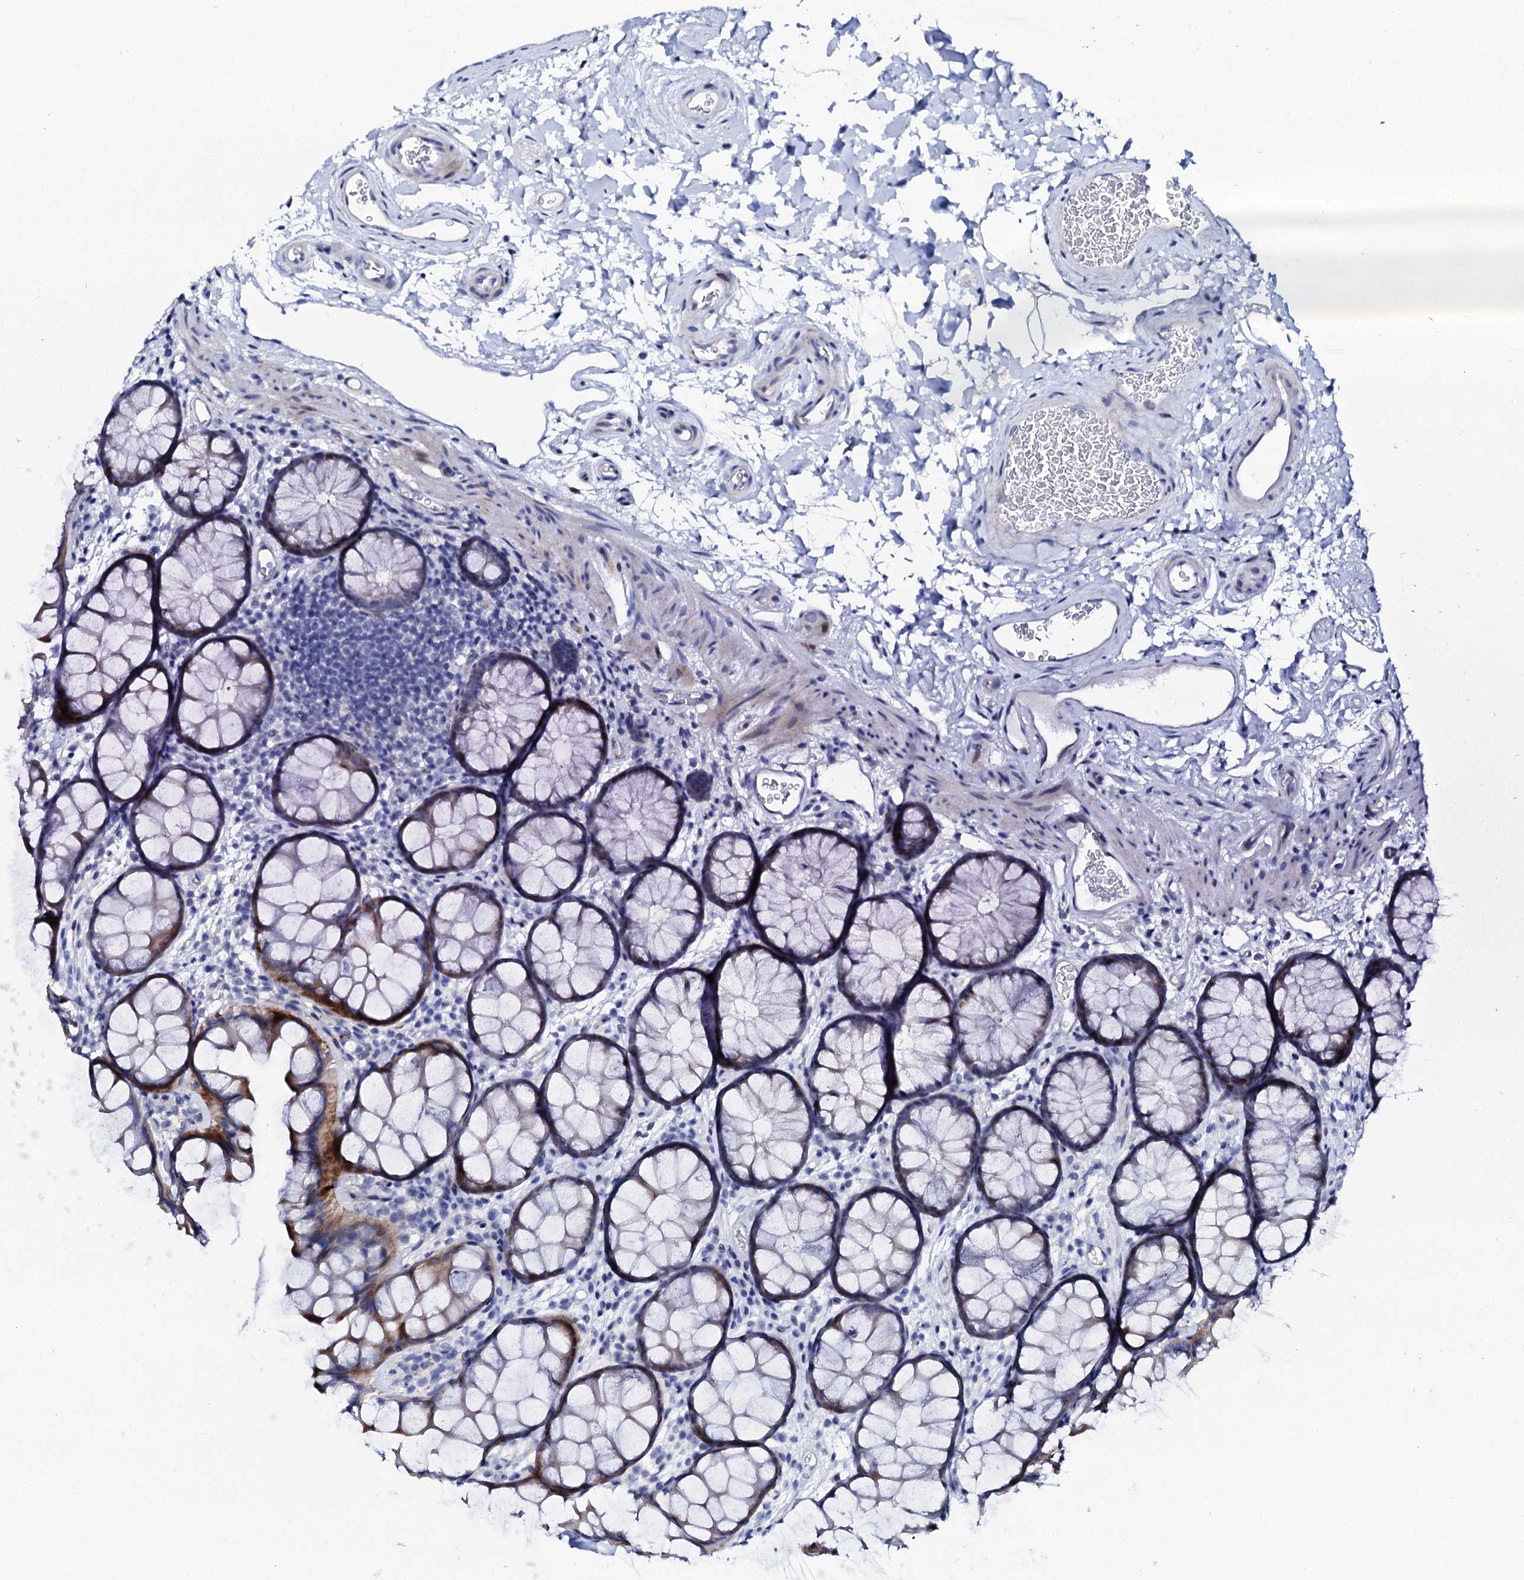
{"staining": {"intensity": "negative", "quantity": "none", "location": "none"}, "tissue": "colon", "cell_type": "Endothelial cells", "image_type": "normal", "snomed": [{"axis": "morphology", "description": "Normal tissue, NOS"}, {"axis": "topography", "description": "Colon"}], "caption": "Immunohistochemistry (IHC) image of normal colon: colon stained with DAB (3,3'-diaminobenzidine) exhibits no significant protein expression in endothelial cells.", "gene": "NUDT13", "patient": {"sex": "female", "age": 82}}